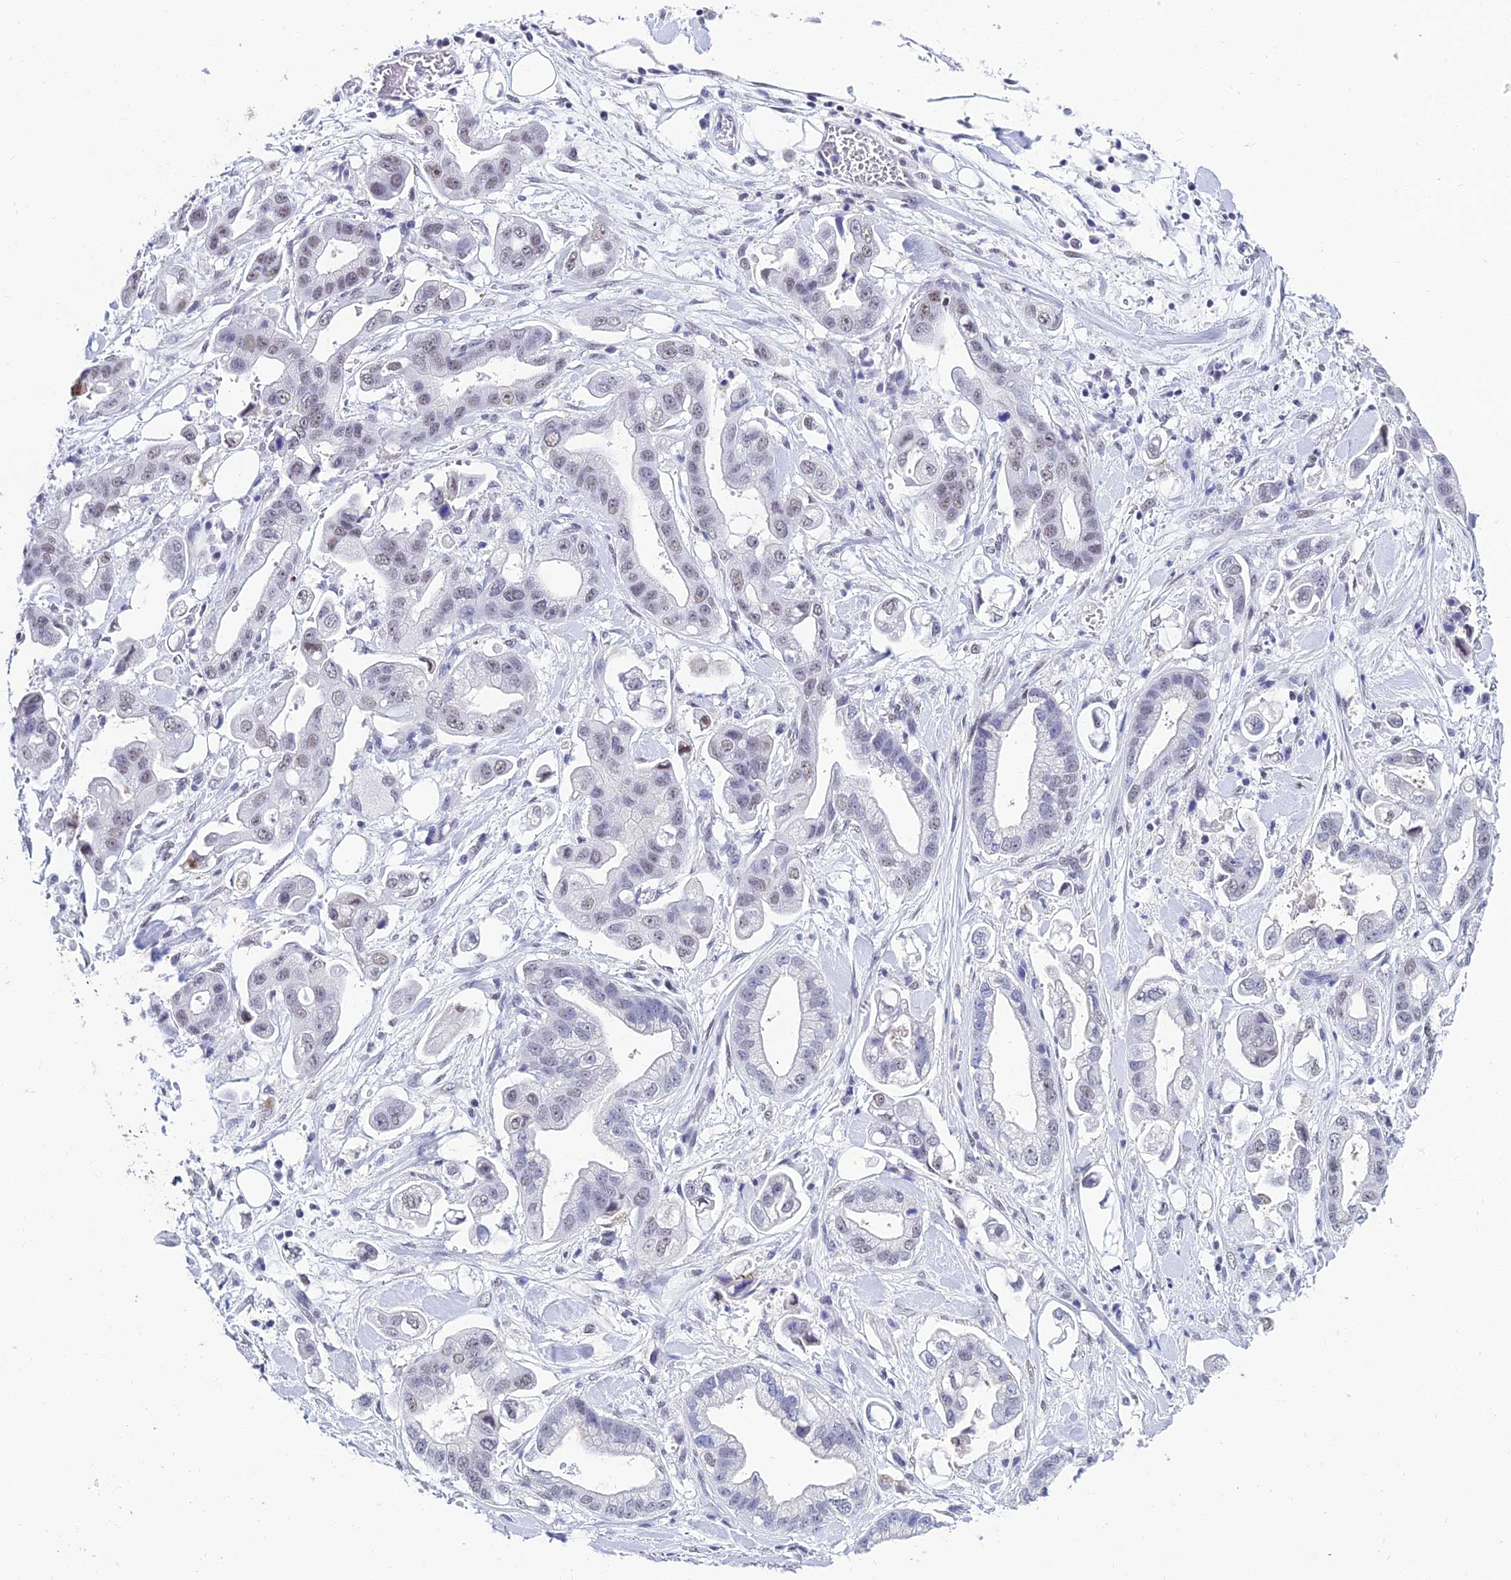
{"staining": {"intensity": "negative", "quantity": "none", "location": "none"}, "tissue": "stomach cancer", "cell_type": "Tumor cells", "image_type": "cancer", "snomed": [{"axis": "morphology", "description": "Adenocarcinoma, NOS"}, {"axis": "topography", "description": "Stomach"}], "caption": "Tumor cells show no significant expression in stomach cancer. (DAB (3,3'-diaminobenzidine) immunohistochemistry (IHC), high magnification).", "gene": "PPP4R2", "patient": {"sex": "male", "age": 62}}